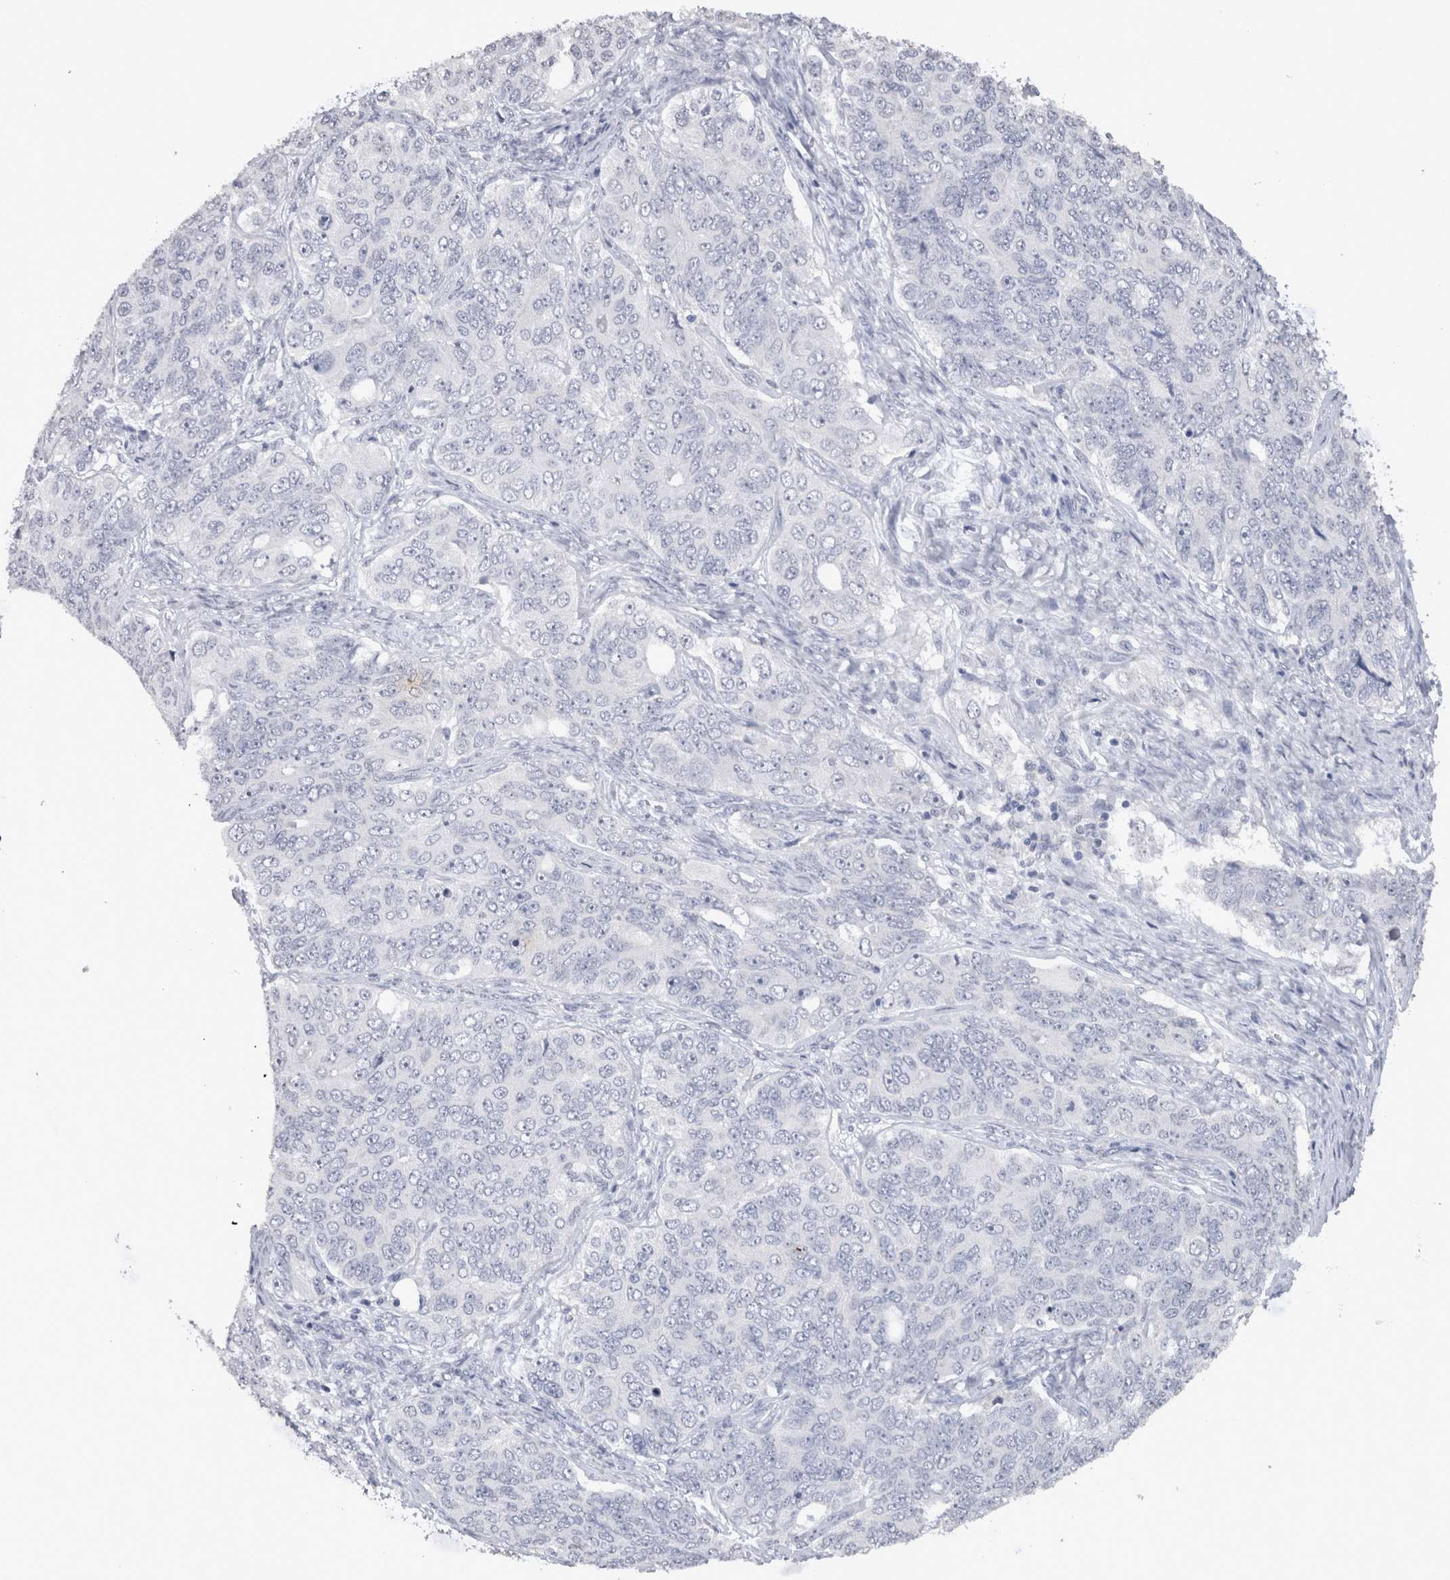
{"staining": {"intensity": "negative", "quantity": "none", "location": "none"}, "tissue": "ovarian cancer", "cell_type": "Tumor cells", "image_type": "cancer", "snomed": [{"axis": "morphology", "description": "Carcinoma, endometroid"}, {"axis": "topography", "description": "Ovary"}], "caption": "A histopathology image of human ovarian cancer is negative for staining in tumor cells. (DAB IHC visualized using brightfield microscopy, high magnification).", "gene": "CDH6", "patient": {"sex": "female", "age": 51}}